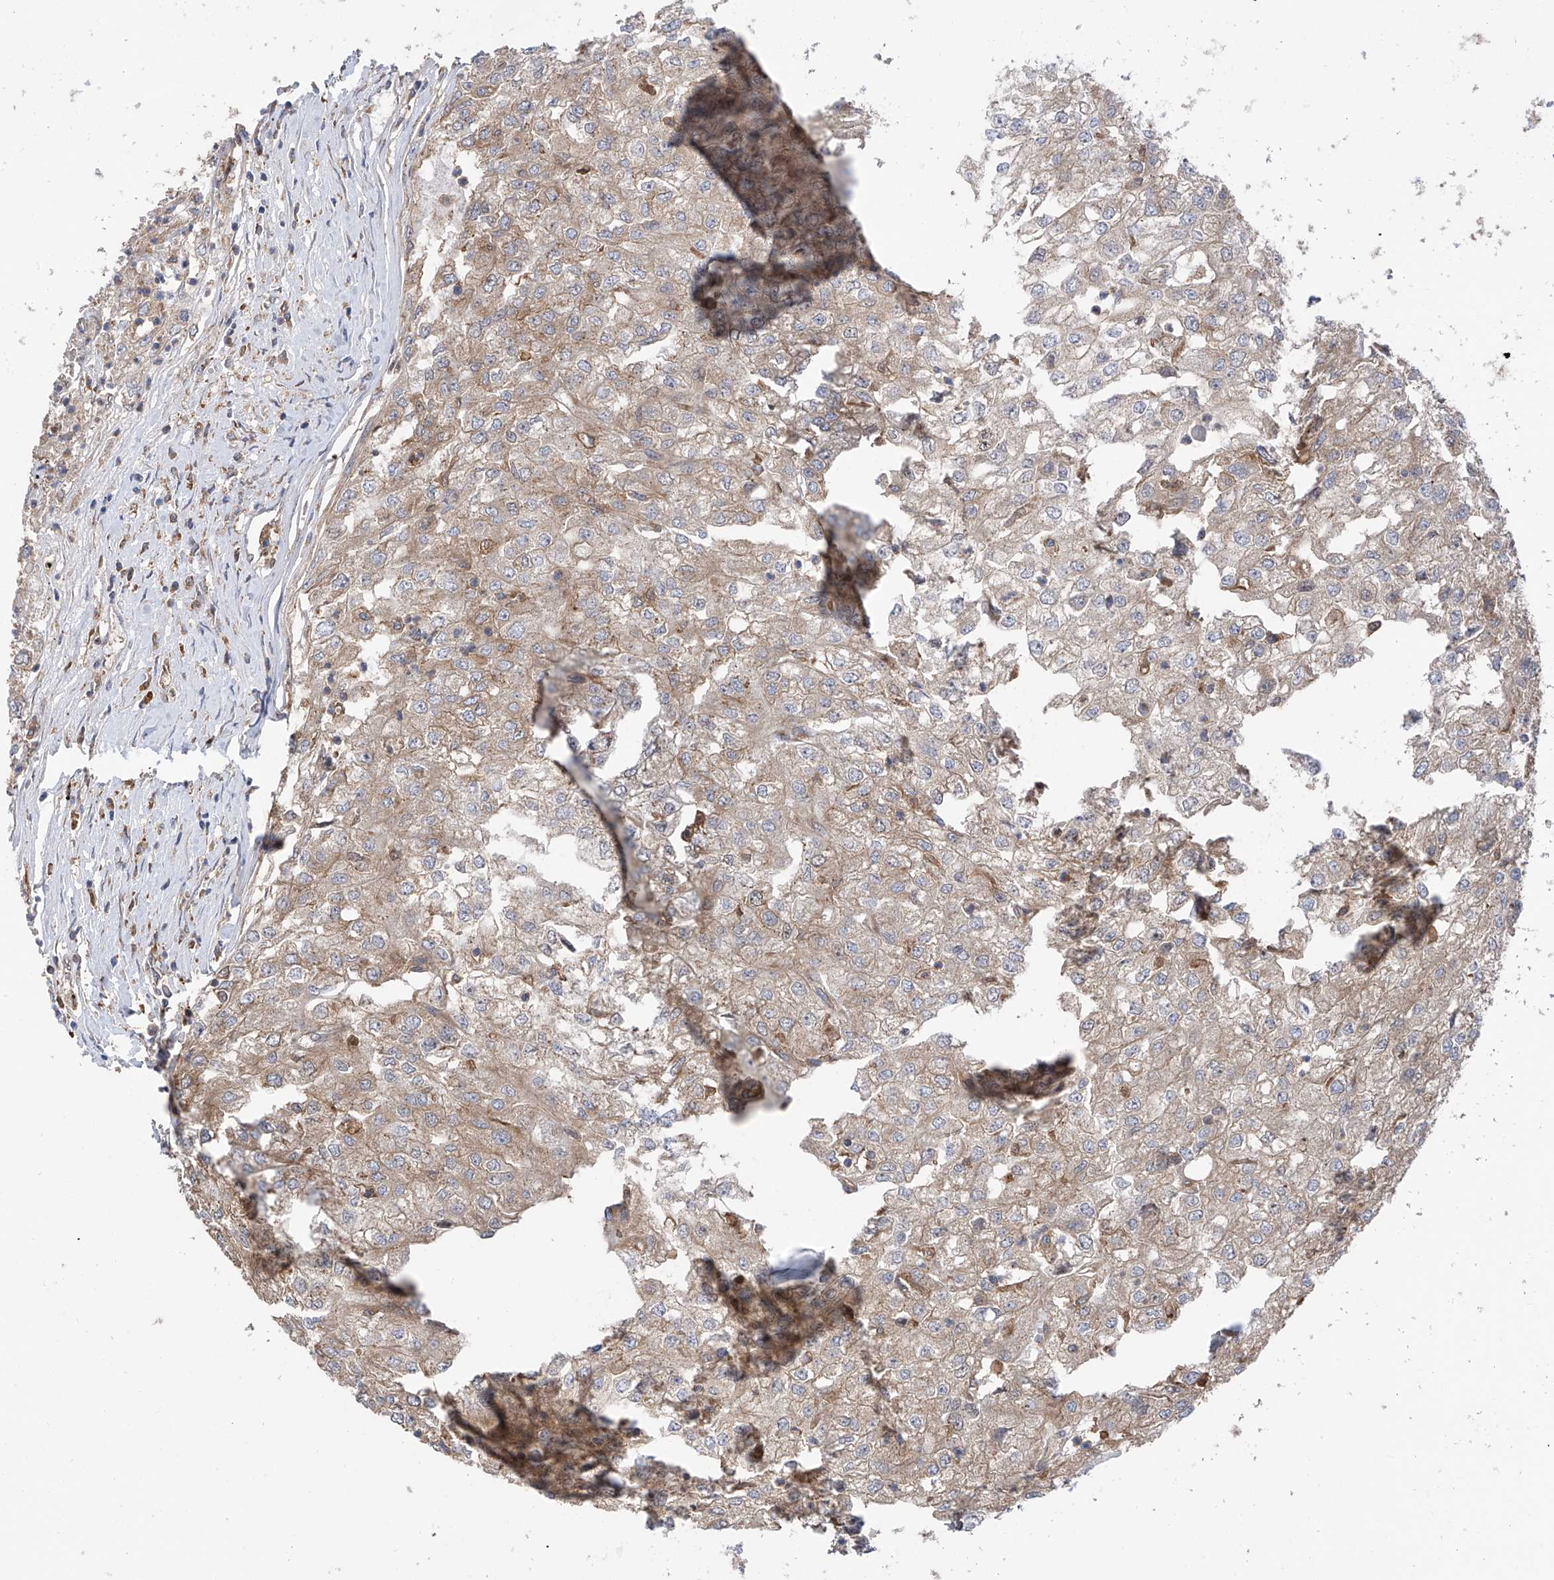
{"staining": {"intensity": "weak", "quantity": ">75%", "location": "cytoplasmic/membranous"}, "tissue": "renal cancer", "cell_type": "Tumor cells", "image_type": "cancer", "snomed": [{"axis": "morphology", "description": "Adenocarcinoma, NOS"}, {"axis": "topography", "description": "Kidney"}], "caption": "Immunohistochemistry (IHC) of human adenocarcinoma (renal) shows low levels of weak cytoplasmic/membranous staining in approximately >75% of tumor cells. The staining was performed using DAB (3,3'-diaminobenzidine) to visualize the protein expression in brown, while the nuclei were stained in blue with hematoxylin (Magnification: 20x).", "gene": "CHPF", "patient": {"sex": "female", "age": 54}}